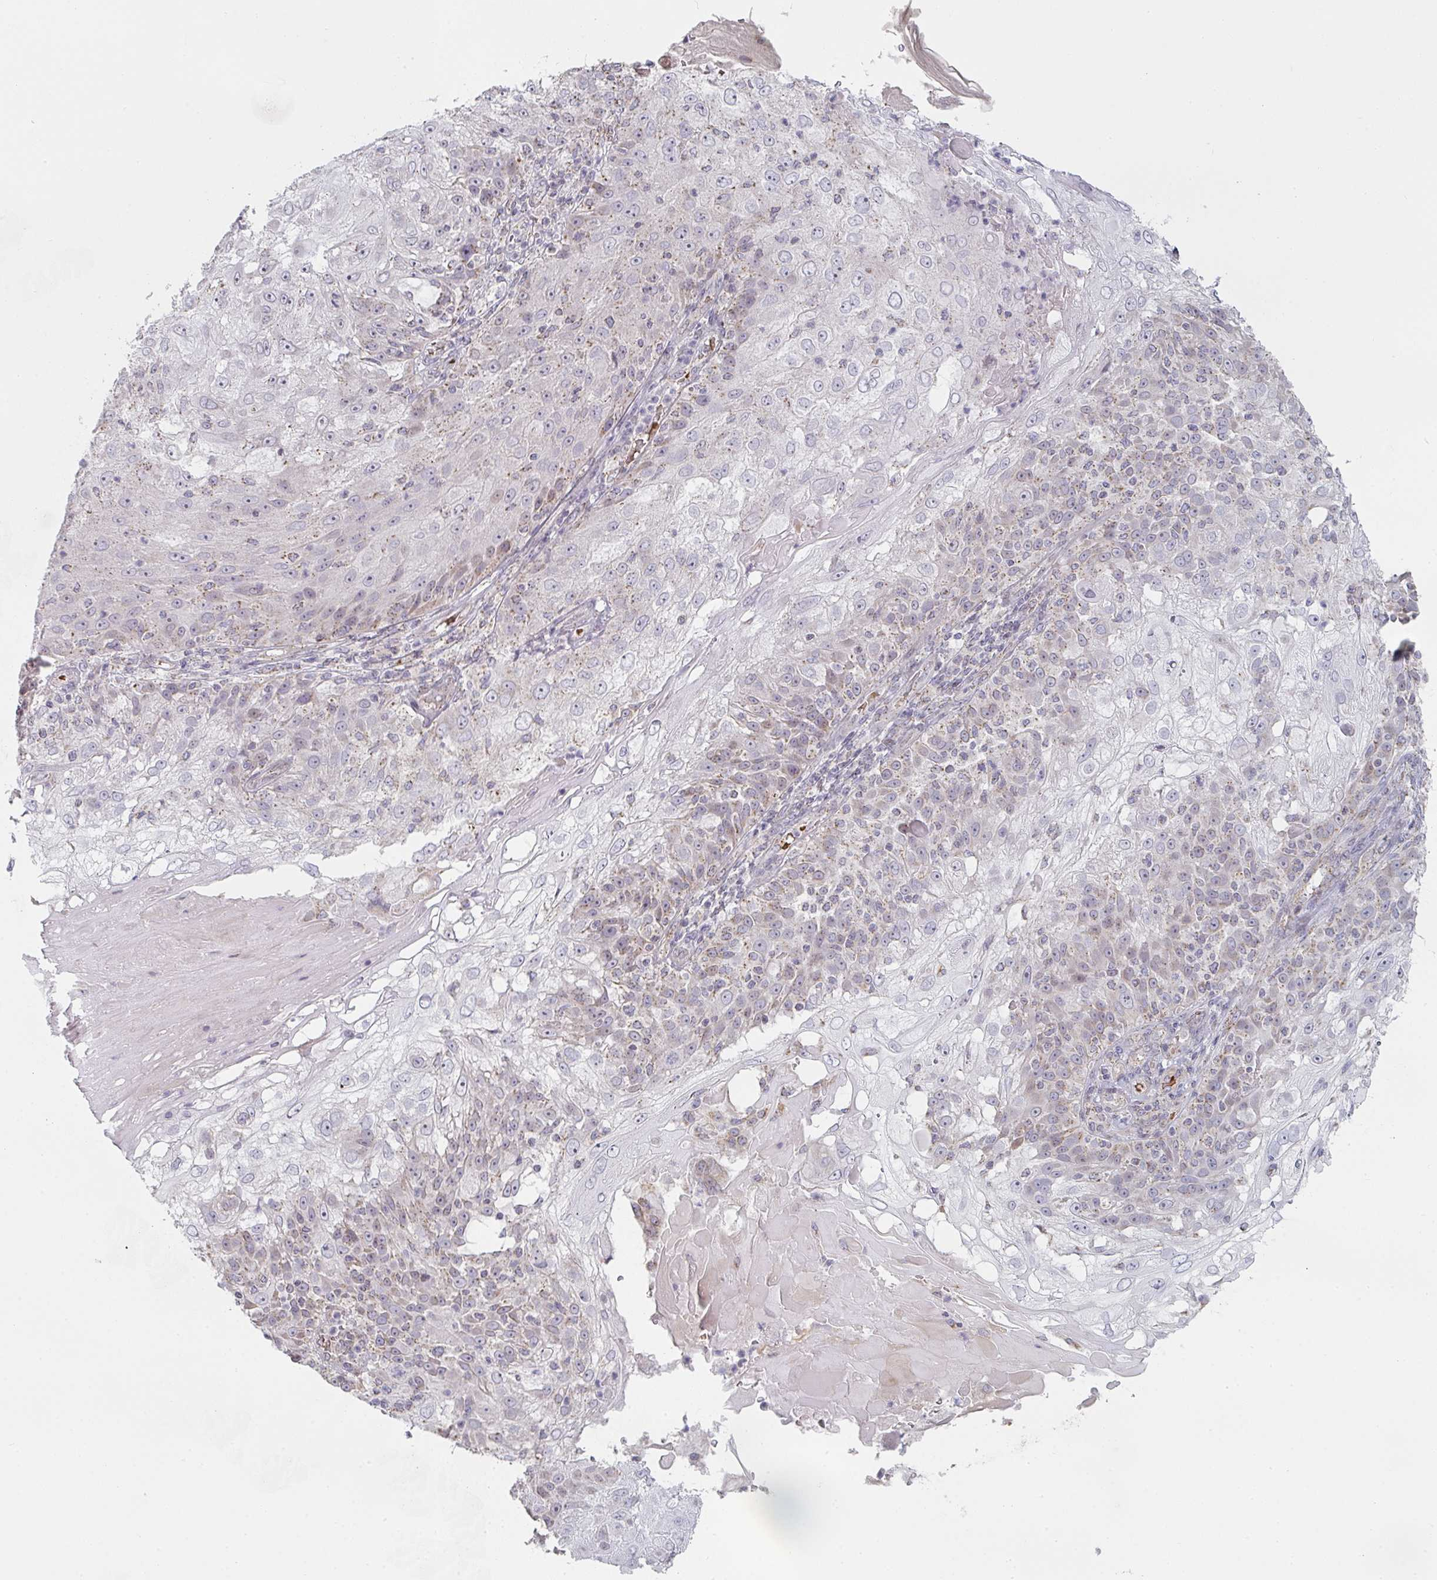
{"staining": {"intensity": "weak", "quantity": "25%-75%", "location": "cytoplasmic/membranous"}, "tissue": "skin cancer", "cell_type": "Tumor cells", "image_type": "cancer", "snomed": [{"axis": "morphology", "description": "Normal tissue, NOS"}, {"axis": "morphology", "description": "Squamous cell carcinoma, NOS"}, {"axis": "topography", "description": "Skin"}], "caption": "IHC photomicrograph of human squamous cell carcinoma (skin) stained for a protein (brown), which shows low levels of weak cytoplasmic/membranous expression in approximately 25%-75% of tumor cells.", "gene": "ZNF526", "patient": {"sex": "female", "age": 83}}